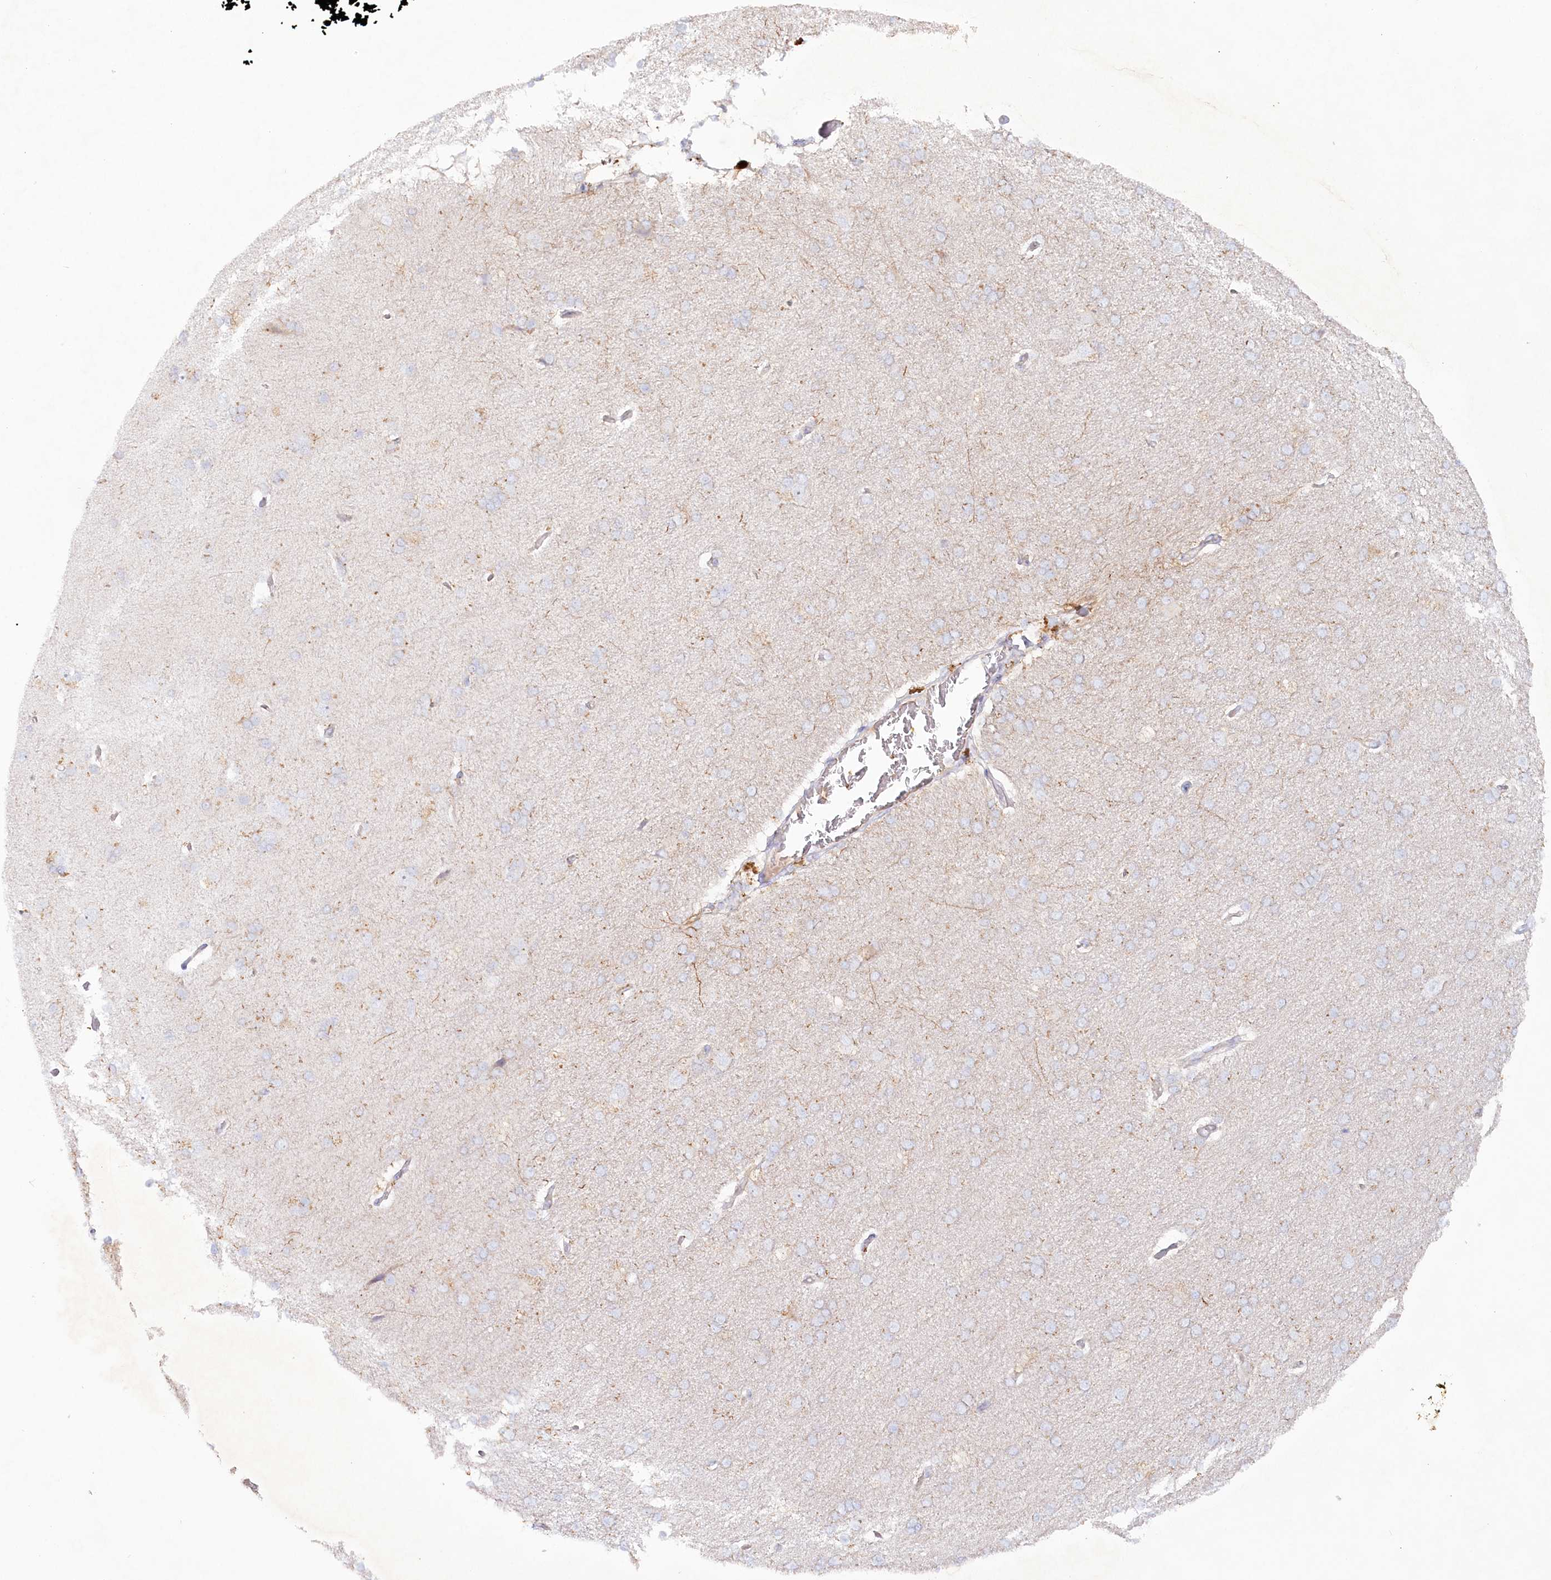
{"staining": {"intensity": "negative", "quantity": "none", "location": "none"}, "tissue": "cerebral cortex", "cell_type": "Endothelial cells", "image_type": "normal", "snomed": [{"axis": "morphology", "description": "Normal tissue, NOS"}, {"axis": "topography", "description": "Cerebral cortex"}], "caption": "IHC of benign cerebral cortex shows no expression in endothelial cells. (DAB (3,3'-diaminobenzidine) immunohistochemistry (IHC) visualized using brightfield microscopy, high magnification).", "gene": "TNIP1", "patient": {"sex": "male", "age": 62}}